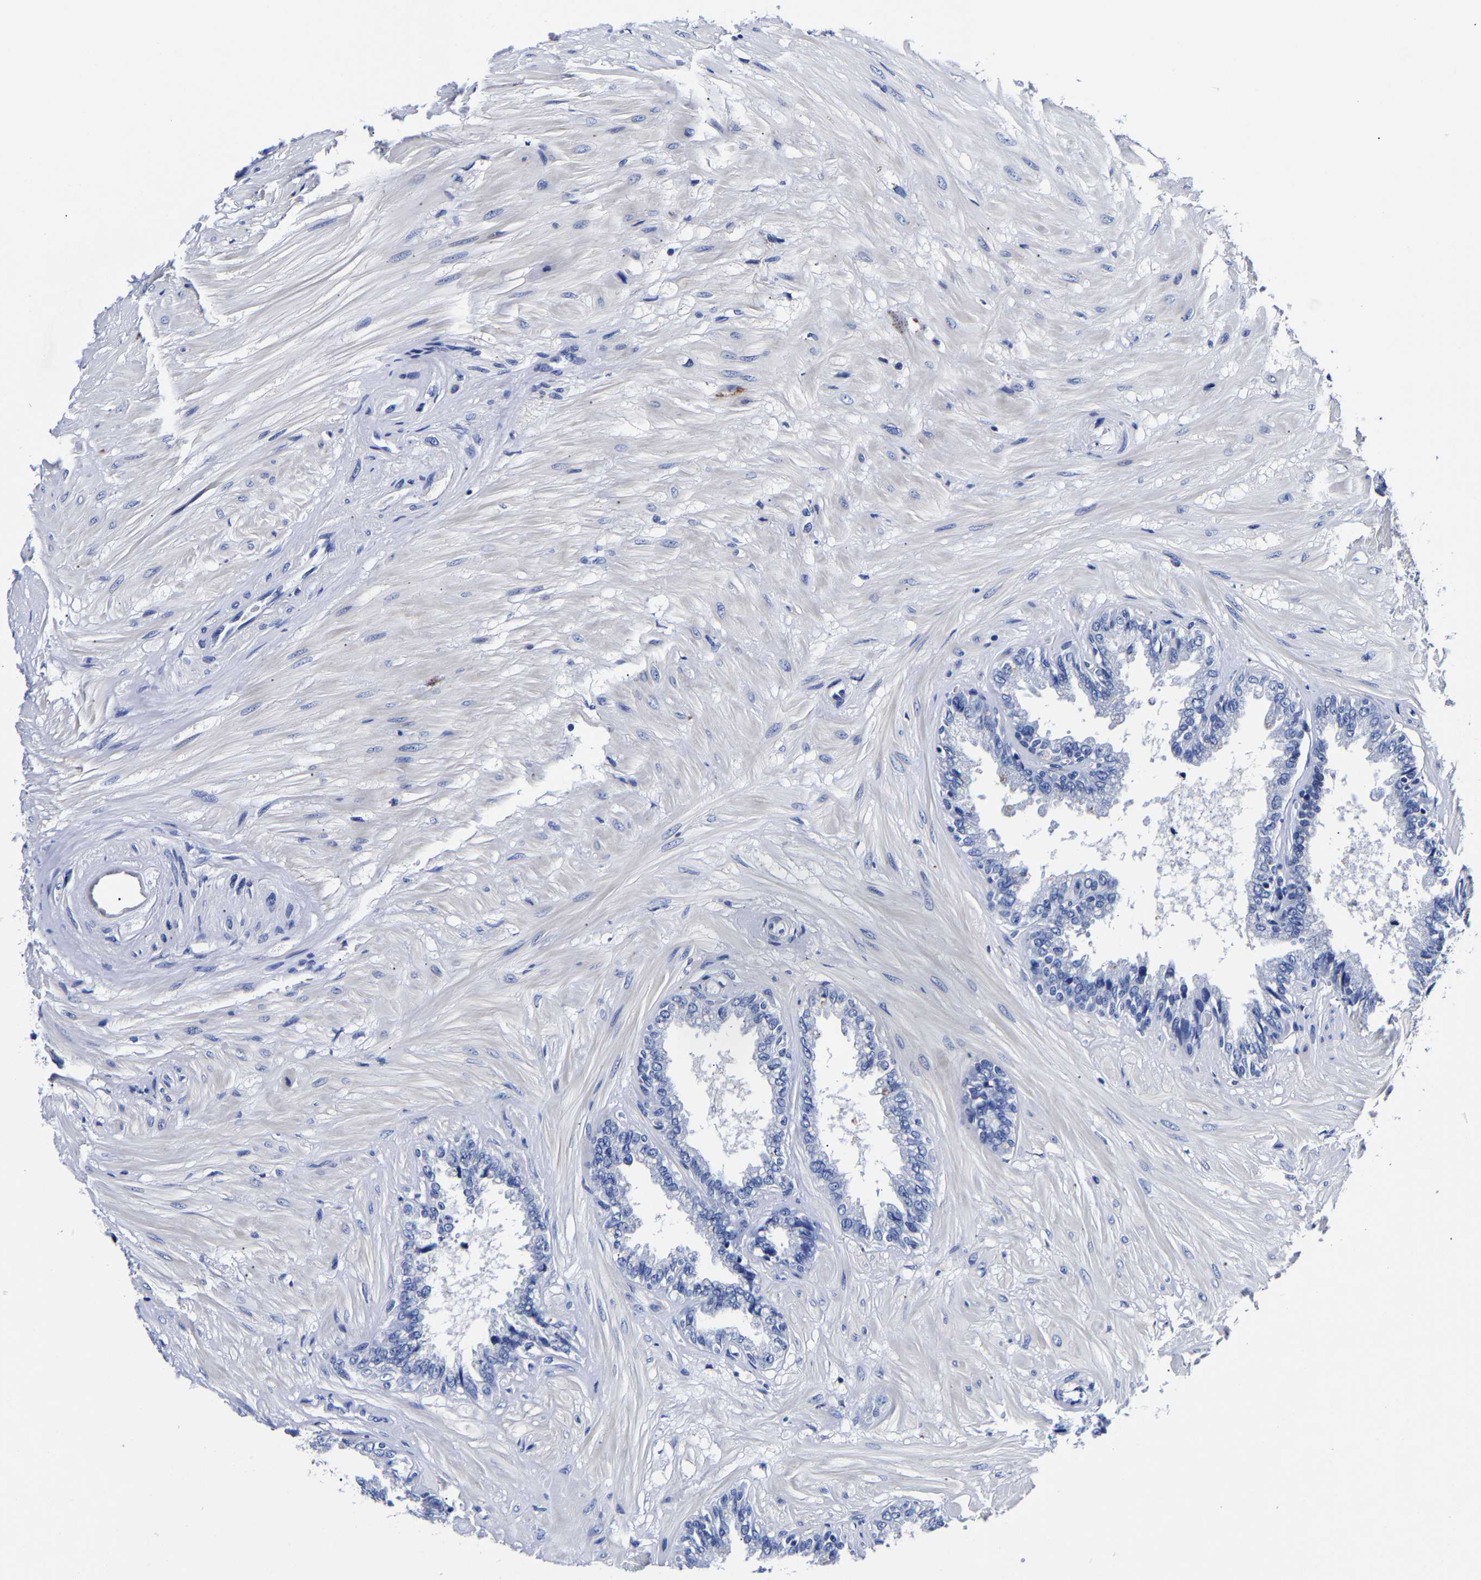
{"staining": {"intensity": "negative", "quantity": "none", "location": "none"}, "tissue": "seminal vesicle", "cell_type": "Glandular cells", "image_type": "normal", "snomed": [{"axis": "morphology", "description": "Normal tissue, NOS"}, {"axis": "topography", "description": "Seminal veicle"}], "caption": "An immunohistochemistry photomicrograph of unremarkable seminal vesicle is shown. There is no staining in glandular cells of seminal vesicle.", "gene": "CPA2", "patient": {"sex": "male", "age": 46}}